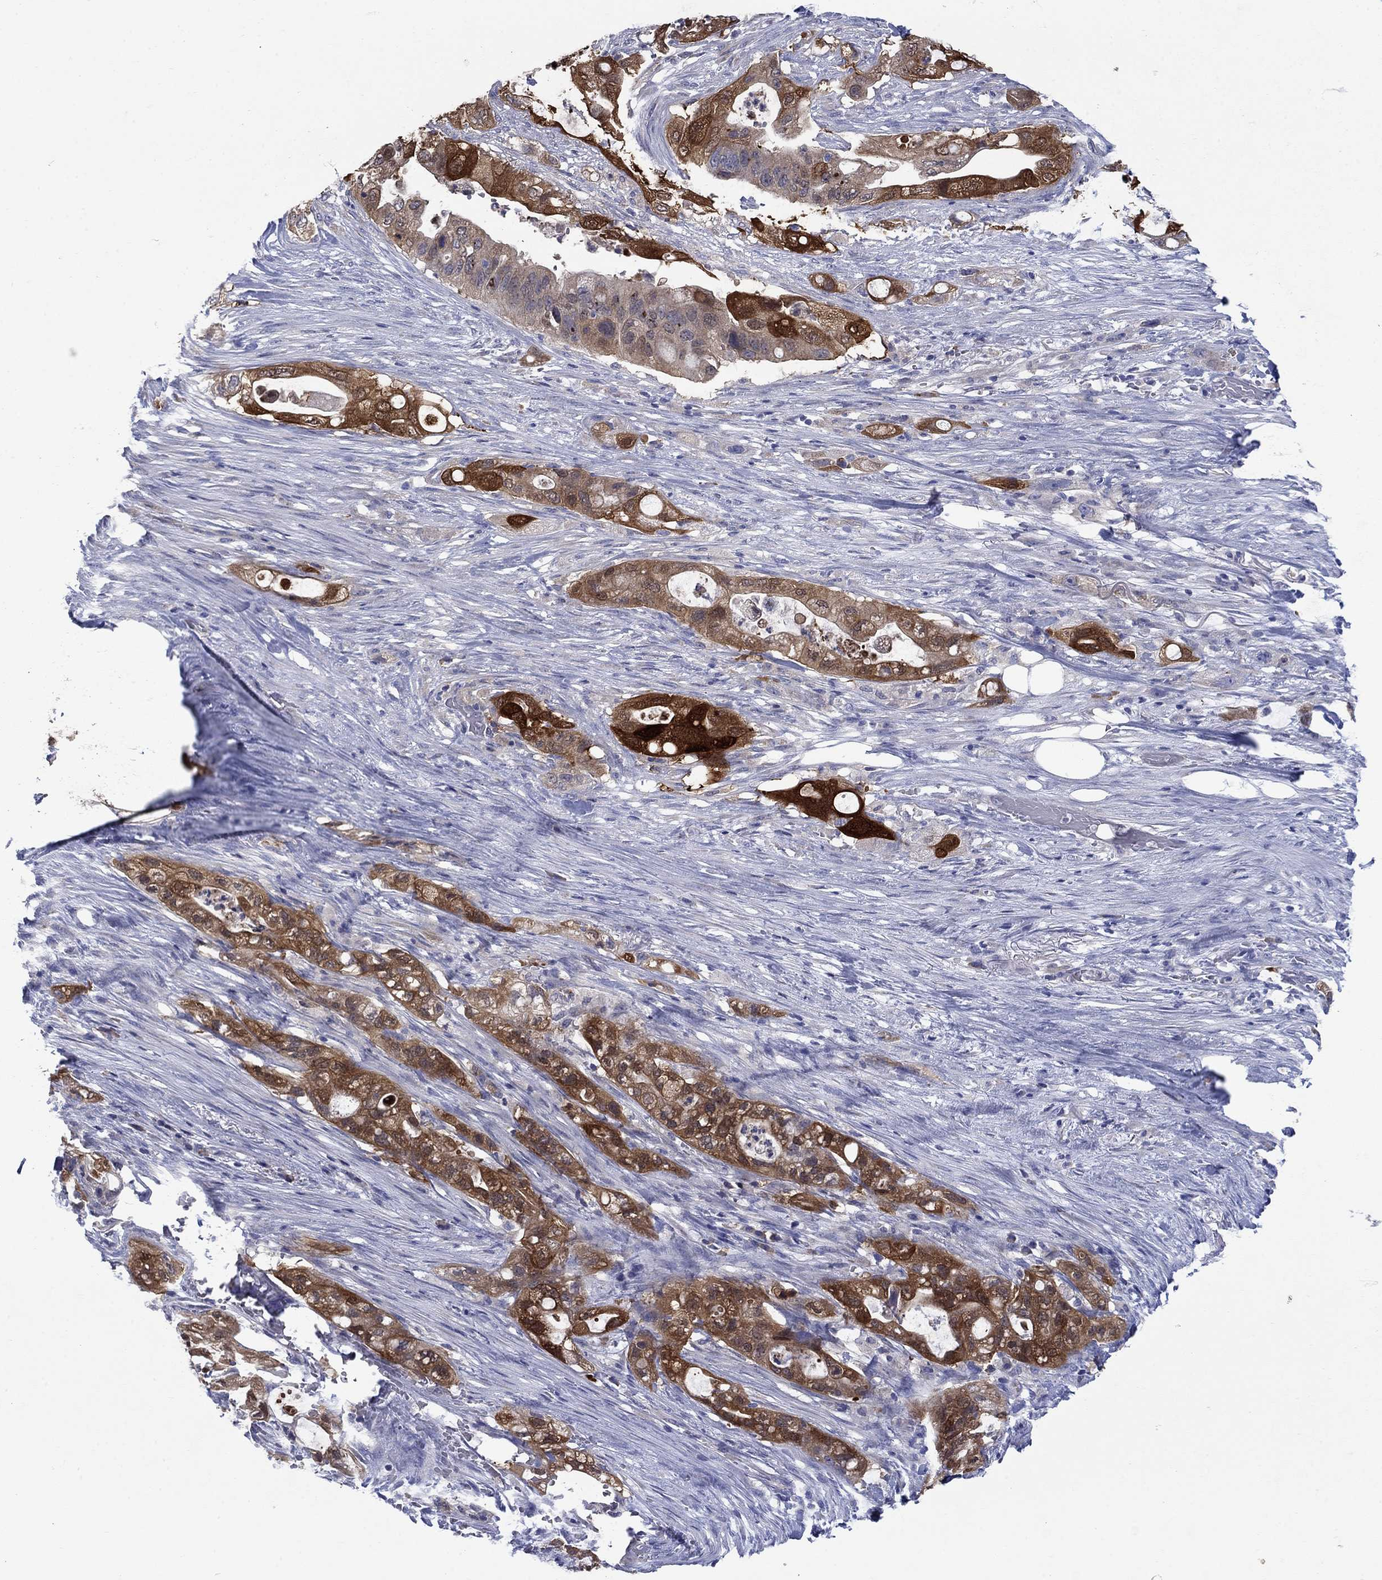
{"staining": {"intensity": "strong", "quantity": "25%-75%", "location": "cytoplasmic/membranous"}, "tissue": "pancreatic cancer", "cell_type": "Tumor cells", "image_type": "cancer", "snomed": [{"axis": "morphology", "description": "Adenocarcinoma, NOS"}, {"axis": "topography", "description": "Pancreas"}], "caption": "Immunohistochemical staining of human adenocarcinoma (pancreatic) reveals strong cytoplasmic/membranous protein staining in about 25%-75% of tumor cells. The staining is performed using DAB brown chromogen to label protein expression. The nuclei are counter-stained blue using hematoxylin.", "gene": "SULT2B1", "patient": {"sex": "female", "age": 72}}